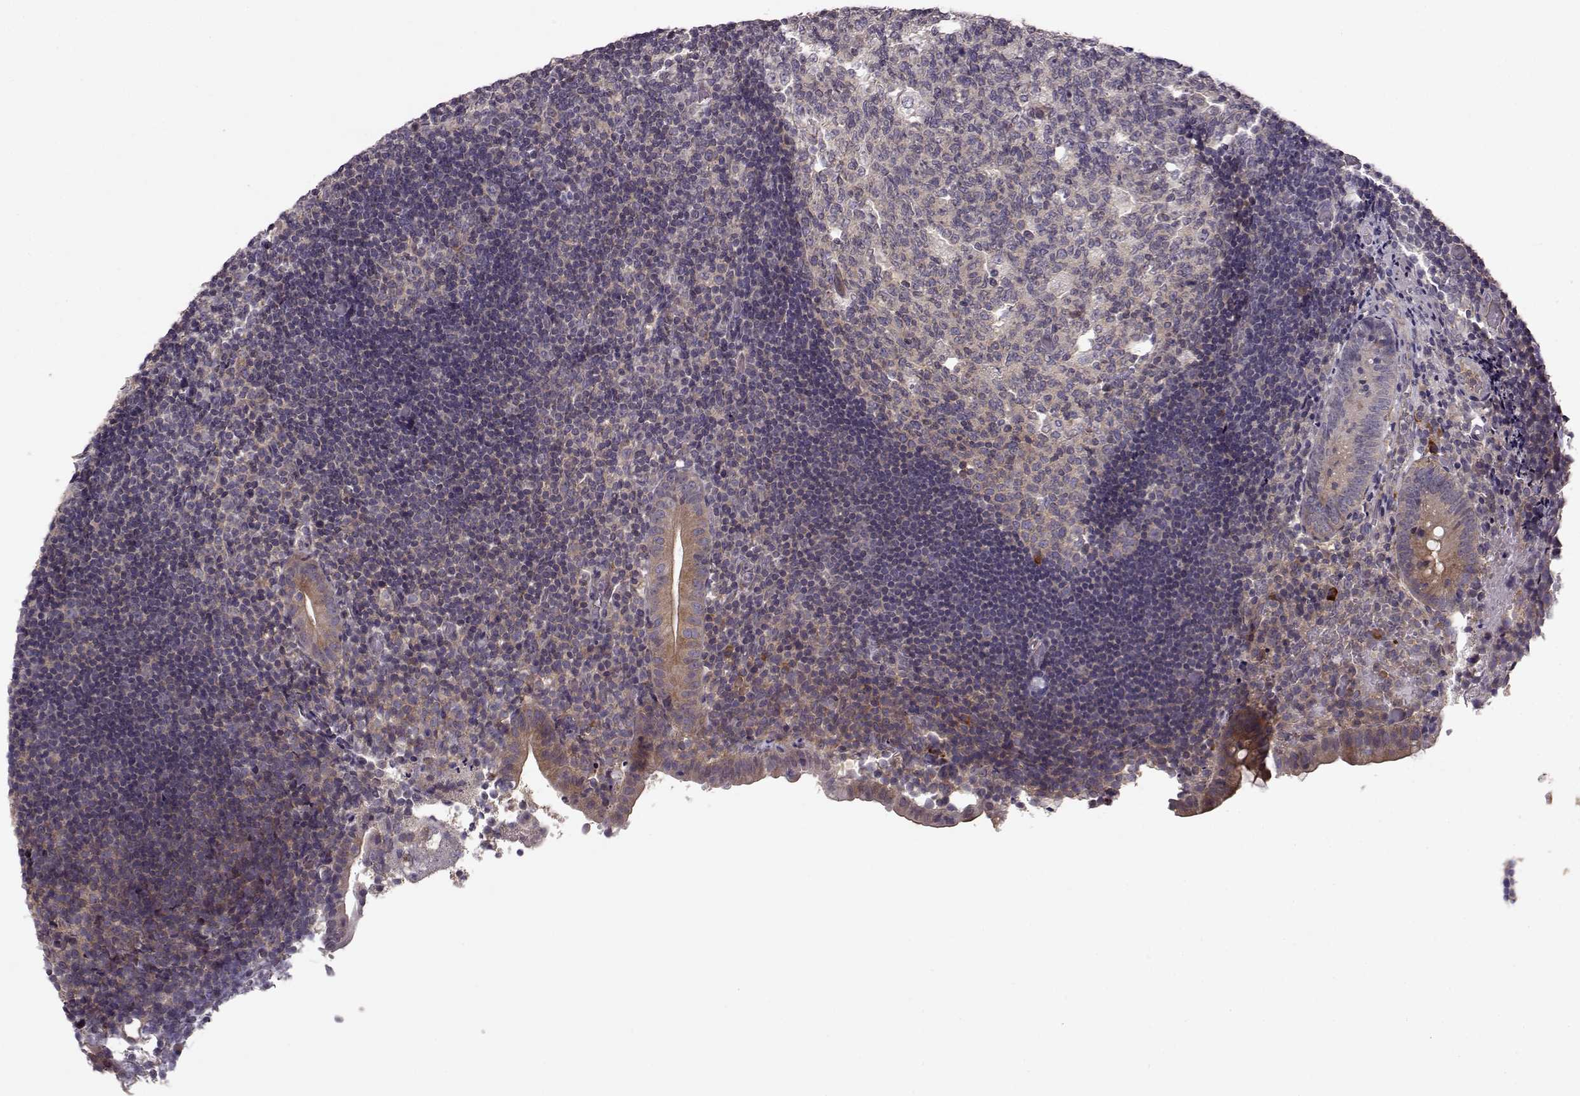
{"staining": {"intensity": "weak", "quantity": ">75%", "location": "cytoplasmic/membranous"}, "tissue": "appendix", "cell_type": "Glandular cells", "image_type": "normal", "snomed": [{"axis": "morphology", "description": "Normal tissue, NOS"}, {"axis": "topography", "description": "Appendix"}], "caption": "The histopathology image demonstrates staining of unremarkable appendix, revealing weak cytoplasmic/membranous protein positivity (brown color) within glandular cells. (DAB (3,3'-diaminobenzidine) = brown stain, brightfield microscopy at high magnification).", "gene": "SLAIN2", "patient": {"sex": "female", "age": 32}}